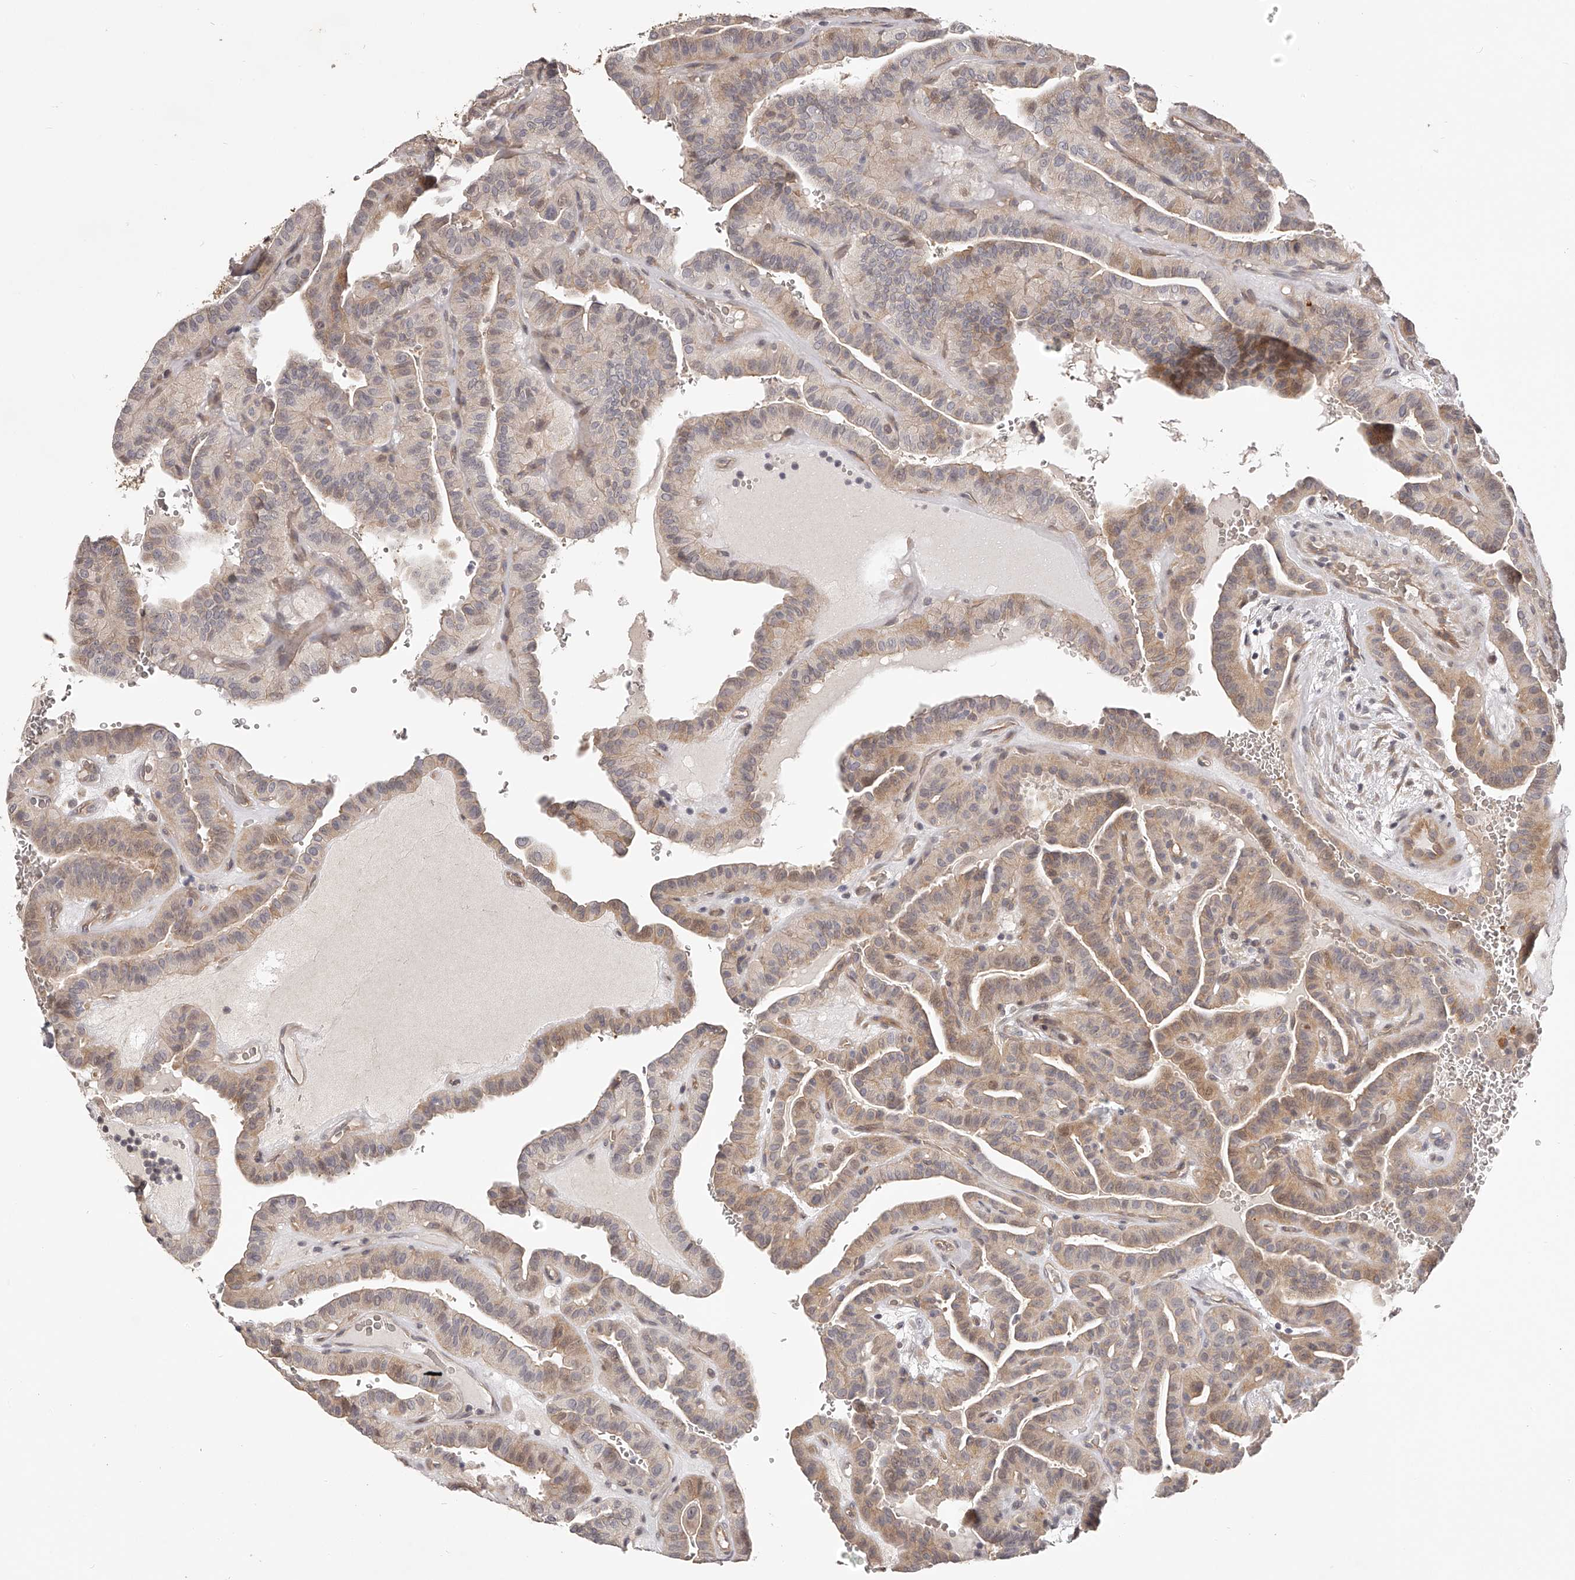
{"staining": {"intensity": "weak", "quantity": ">75%", "location": "cytoplasmic/membranous"}, "tissue": "thyroid cancer", "cell_type": "Tumor cells", "image_type": "cancer", "snomed": [{"axis": "morphology", "description": "Papillary adenocarcinoma, NOS"}, {"axis": "topography", "description": "Thyroid gland"}], "caption": "Thyroid cancer (papillary adenocarcinoma) stained for a protein demonstrates weak cytoplasmic/membranous positivity in tumor cells.", "gene": "ZNF582", "patient": {"sex": "male", "age": 77}}